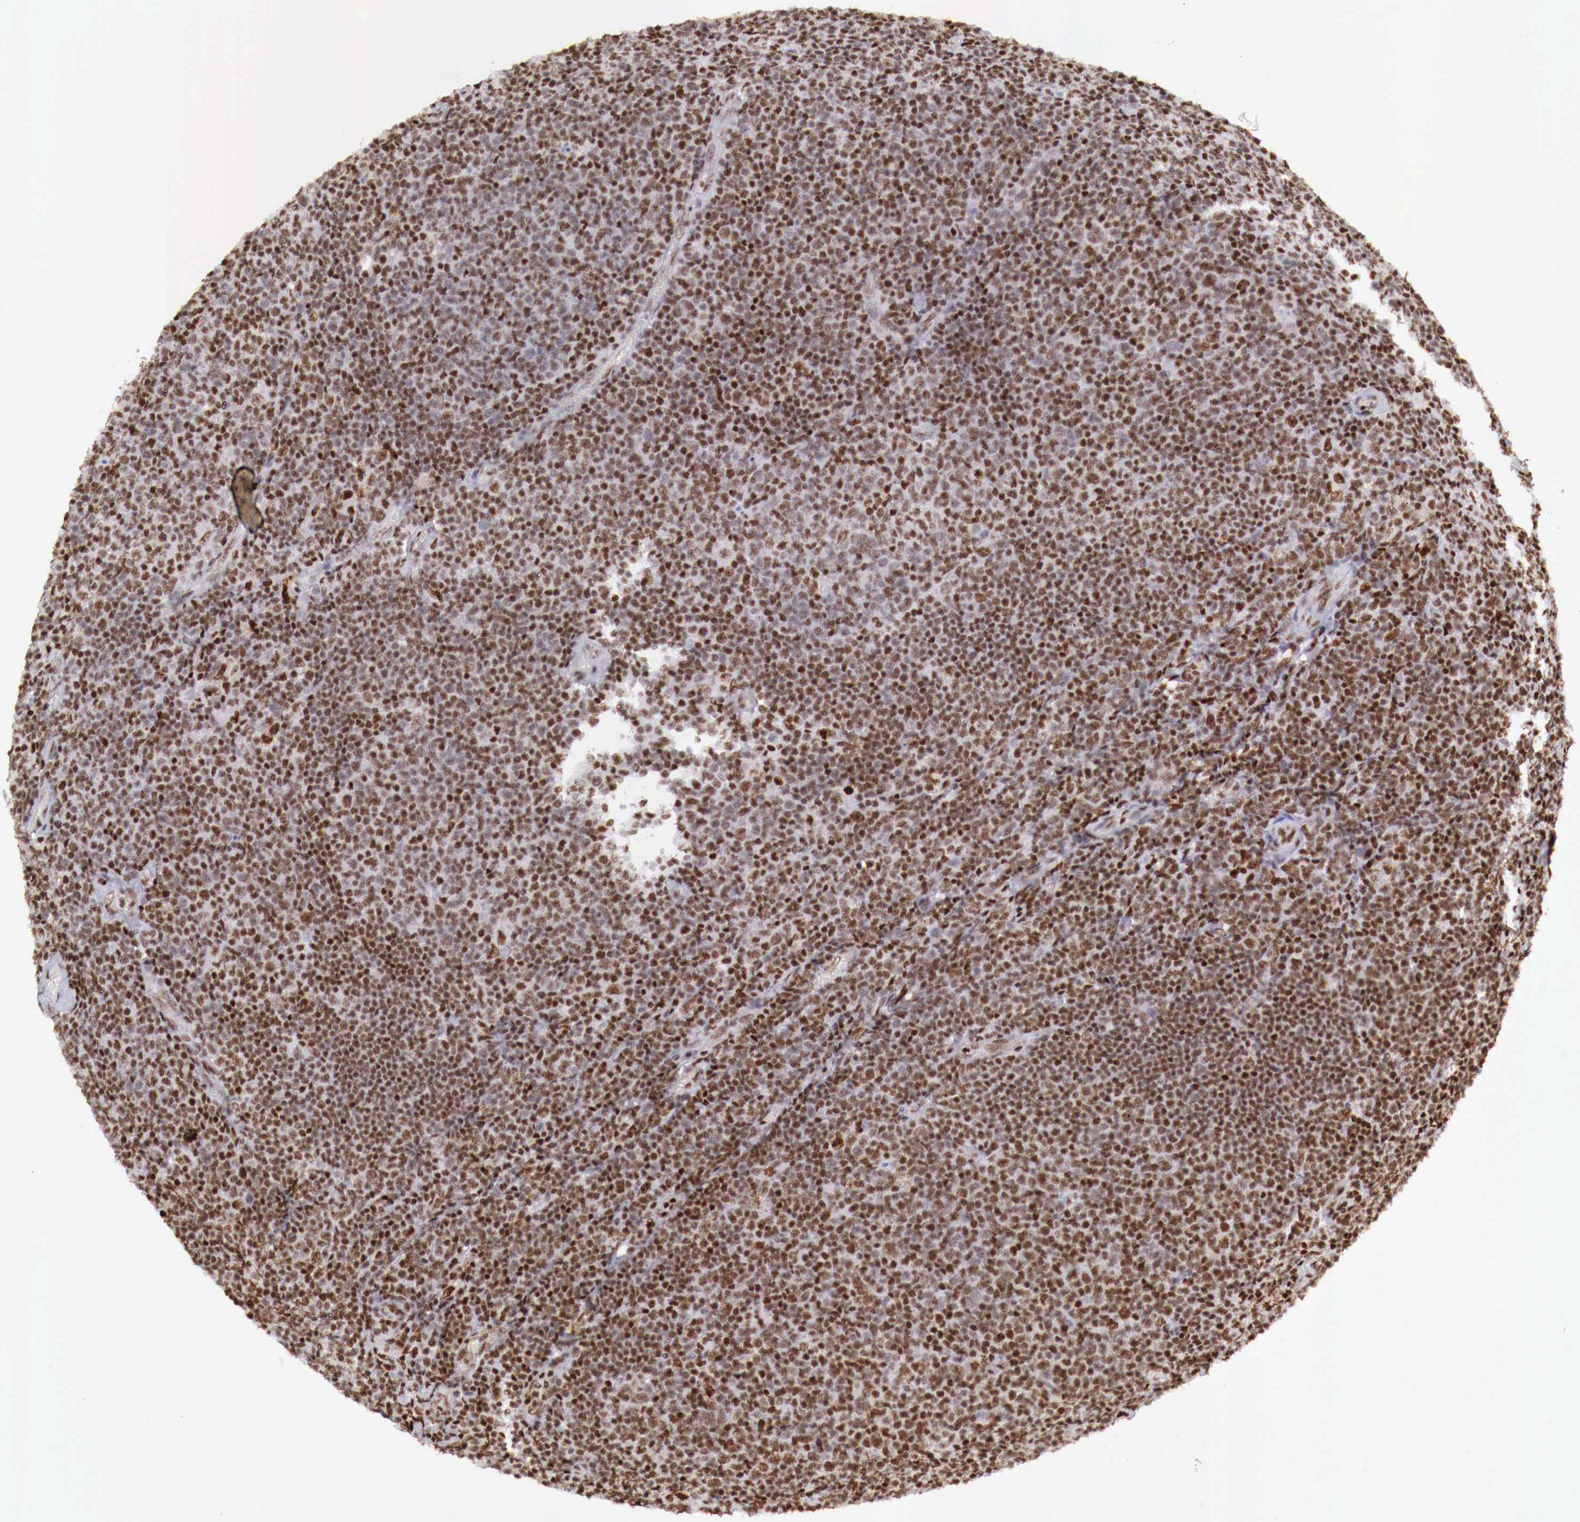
{"staining": {"intensity": "moderate", "quantity": ">75%", "location": "nuclear"}, "tissue": "lymphoma", "cell_type": "Tumor cells", "image_type": "cancer", "snomed": [{"axis": "morphology", "description": "Malignant lymphoma, non-Hodgkin's type, Low grade"}, {"axis": "topography", "description": "Lymph node"}], "caption": "Moderate nuclear positivity for a protein is appreciated in approximately >75% of tumor cells of malignant lymphoma, non-Hodgkin's type (low-grade) using IHC.", "gene": "MAX", "patient": {"sex": "male", "age": 74}}